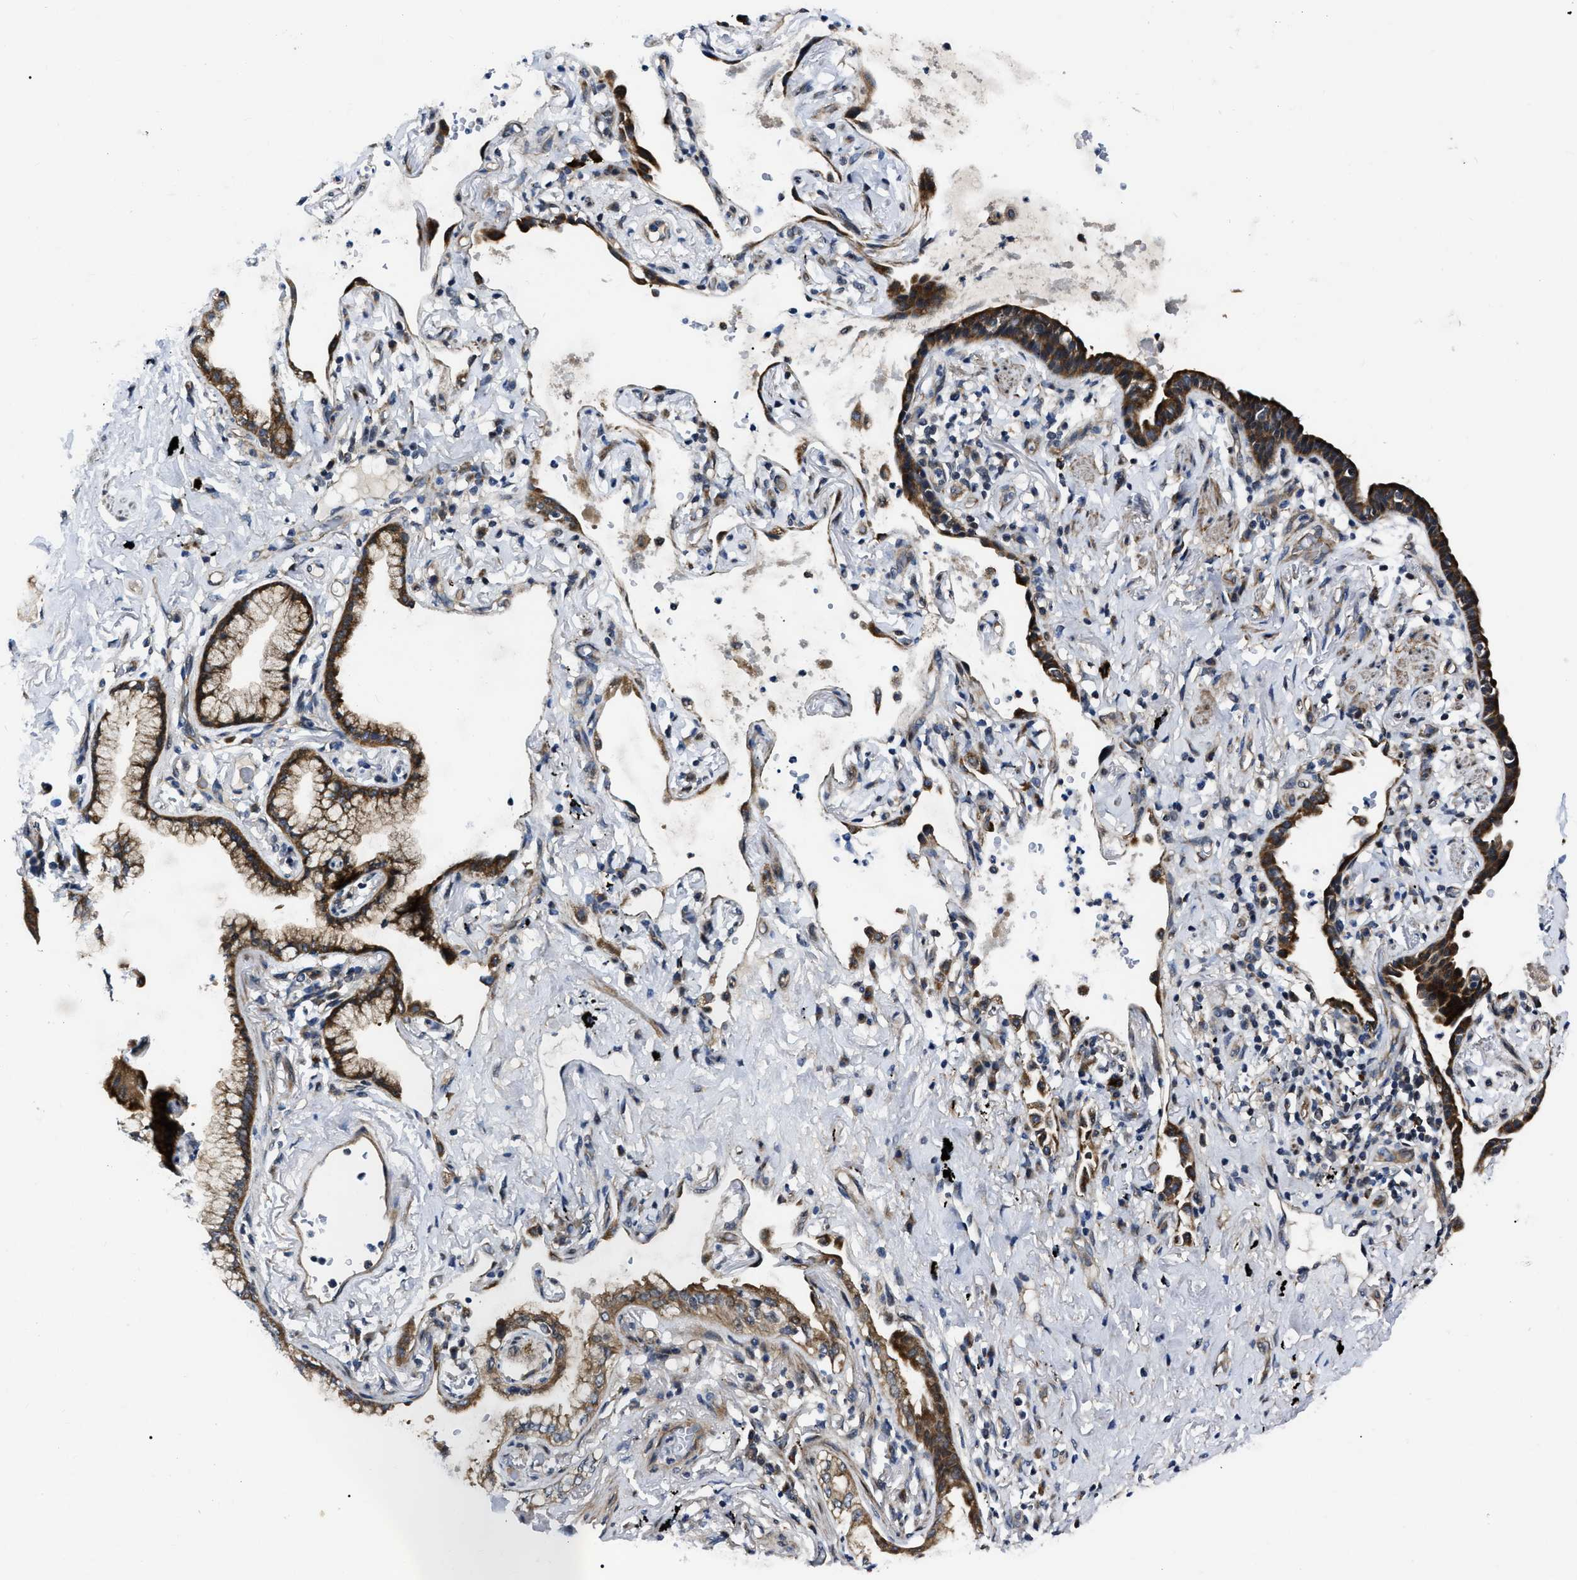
{"staining": {"intensity": "strong", "quantity": ">75%", "location": "cytoplasmic/membranous"}, "tissue": "lung cancer", "cell_type": "Tumor cells", "image_type": "cancer", "snomed": [{"axis": "morphology", "description": "Normal tissue, NOS"}, {"axis": "morphology", "description": "Adenocarcinoma, NOS"}, {"axis": "topography", "description": "Bronchus"}, {"axis": "topography", "description": "Lung"}], "caption": "Lung adenocarcinoma was stained to show a protein in brown. There is high levels of strong cytoplasmic/membranous expression in approximately >75% of tumor cells.", "gene": "PPWD1", "patient": {"sex": "female", "age": 70}}